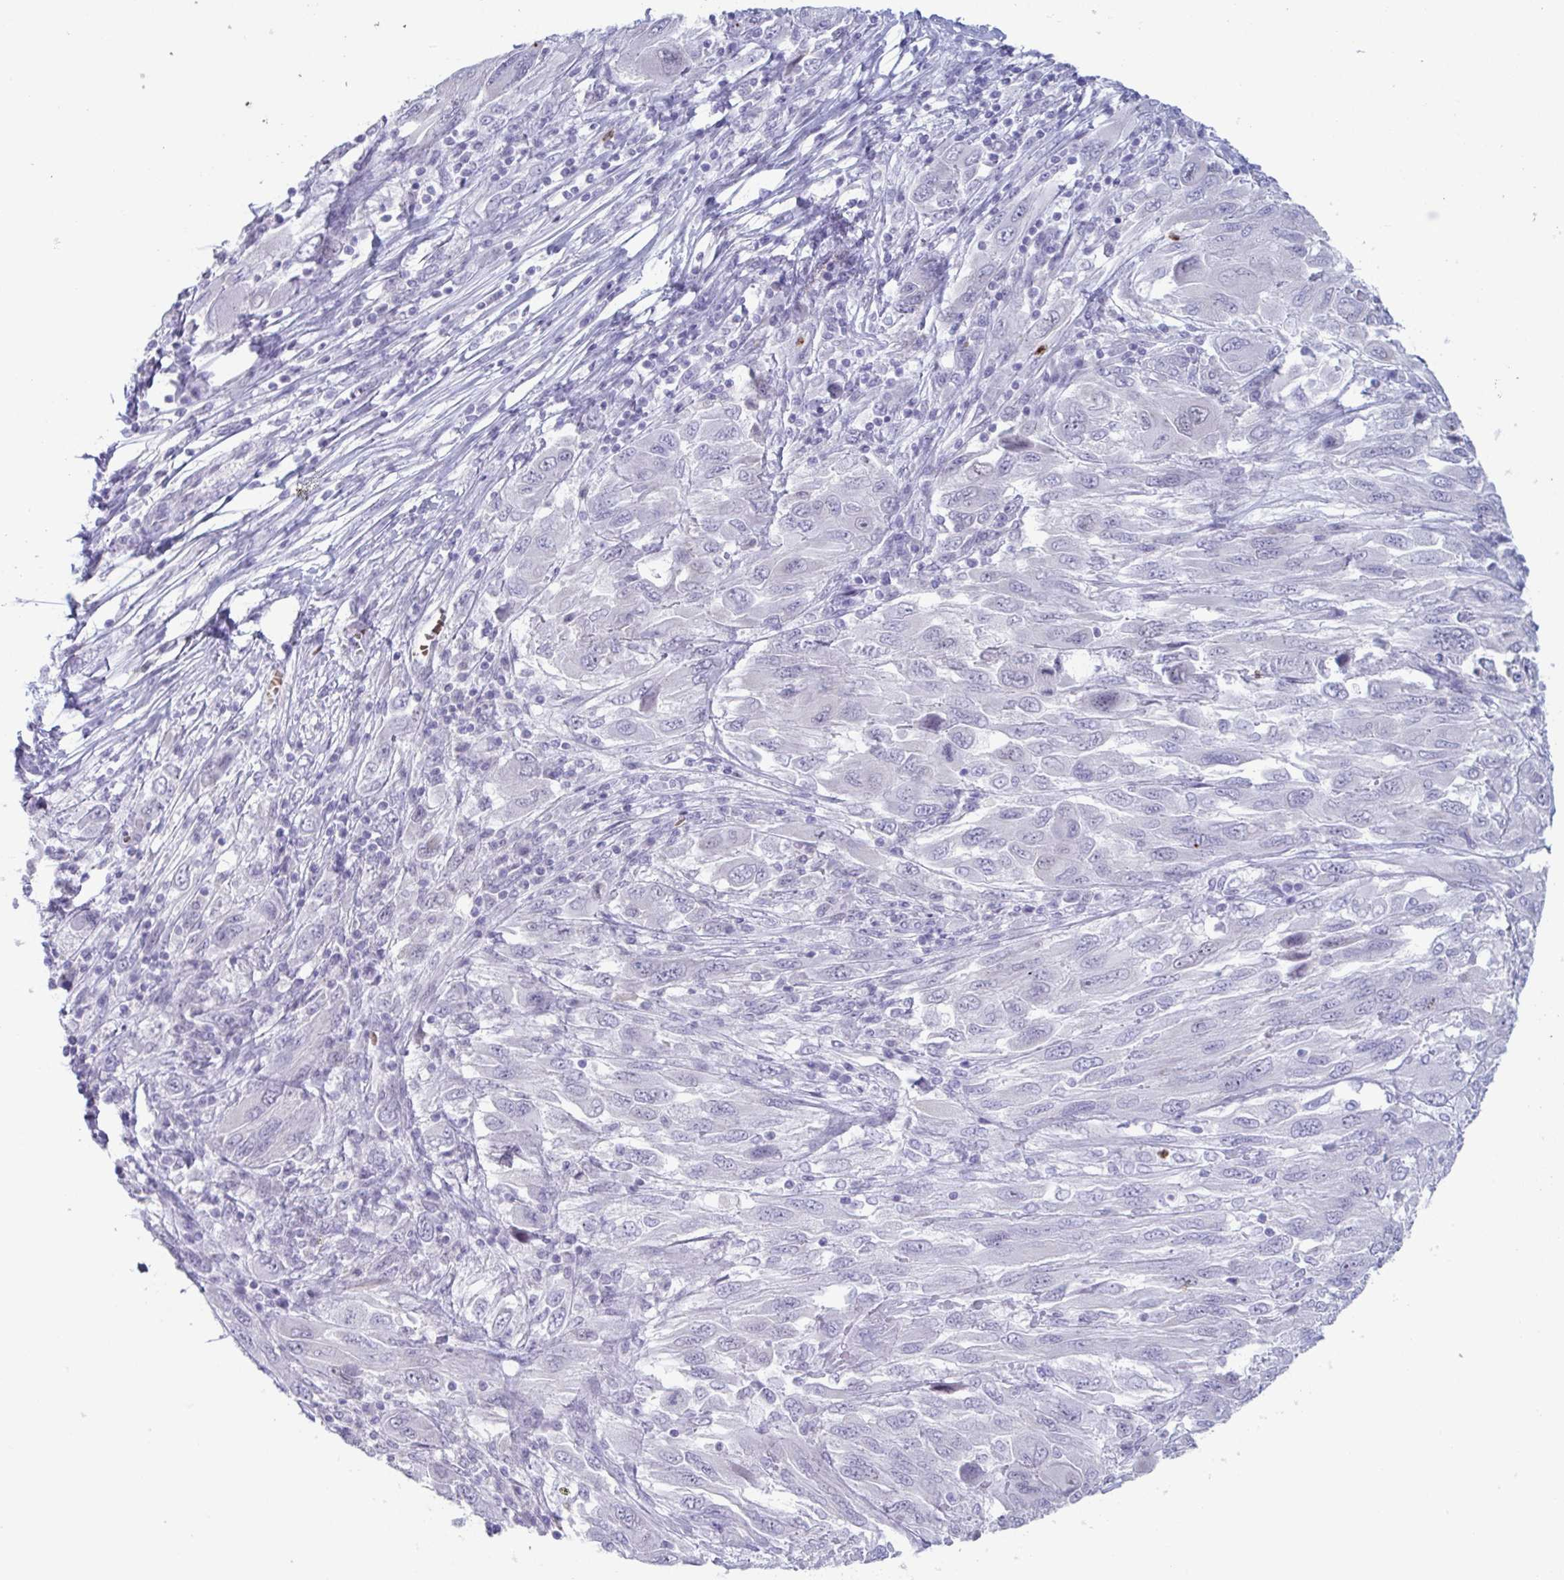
{"staining": {"intensity": "negative", "quantity": "none", "location": "none"}, "tissue": "melanoma", "cell_type": "Tumor cells", "image_type": "cancer", "snomed": [{"axis": "morphology", "description": "Malignant melanoma, NOS"}, {"axis": "topography", "description": "Skin"}], "caption": "DAB immunohistochemical staining of melanoma reveals no significant expression in tumor cells.", "gene": "CYP4F11", "patient": {"sex": "female", "age": 91}}